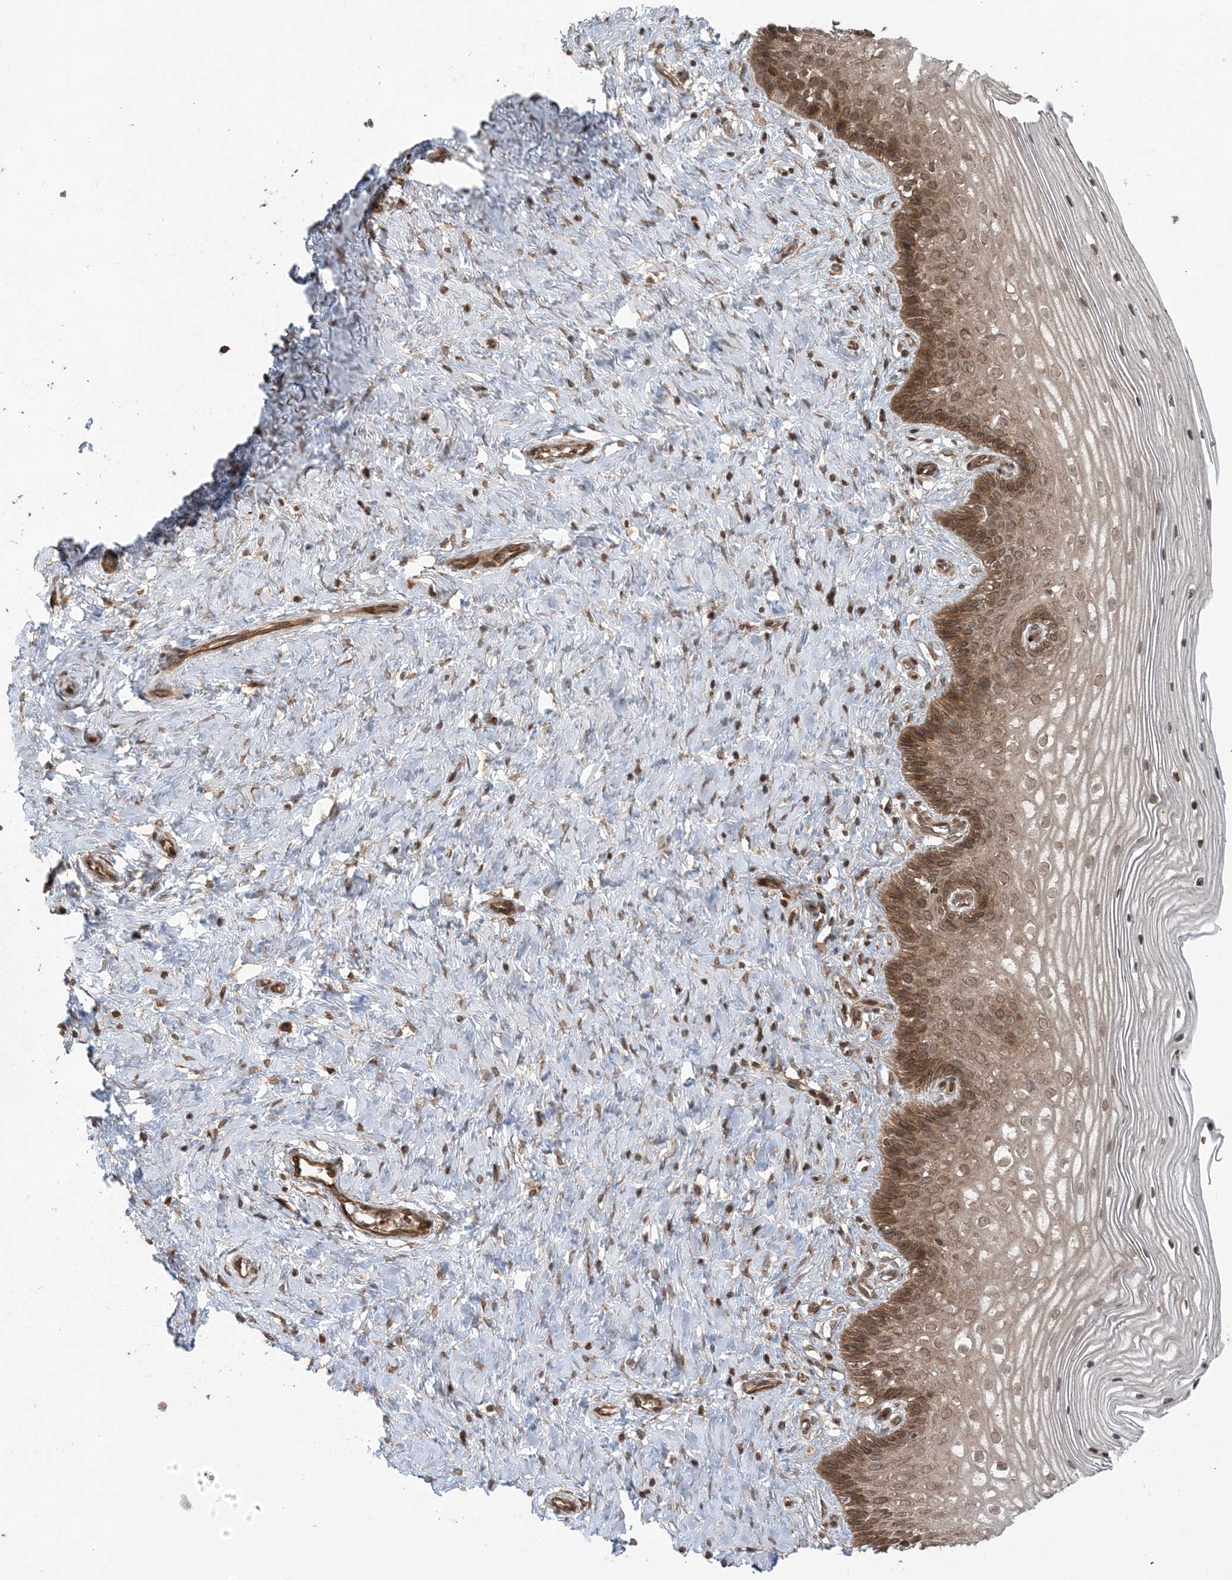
{"staining": {"intensity": "moderate", "quantity": ">75%", "location": "cytoplasmic/membranous,nuclear"}, "tissue": "cervix", "cell_type": "Glandular cells", "image_type": "normal", "snomed": [{"axis": "morphology", "description": "Normal tissue, NOS"}, {"axis": "topography", "description": "Cervix"}], "caption": "Immunohistochemical staining of normal cervix reveals >75% levels of moderate cytoplasmic/membranous,nuclear protein staining in approximately >75% of glandular cells.", "gene": "DDX19B", "patient": {"sex": "female", "age": 33}}